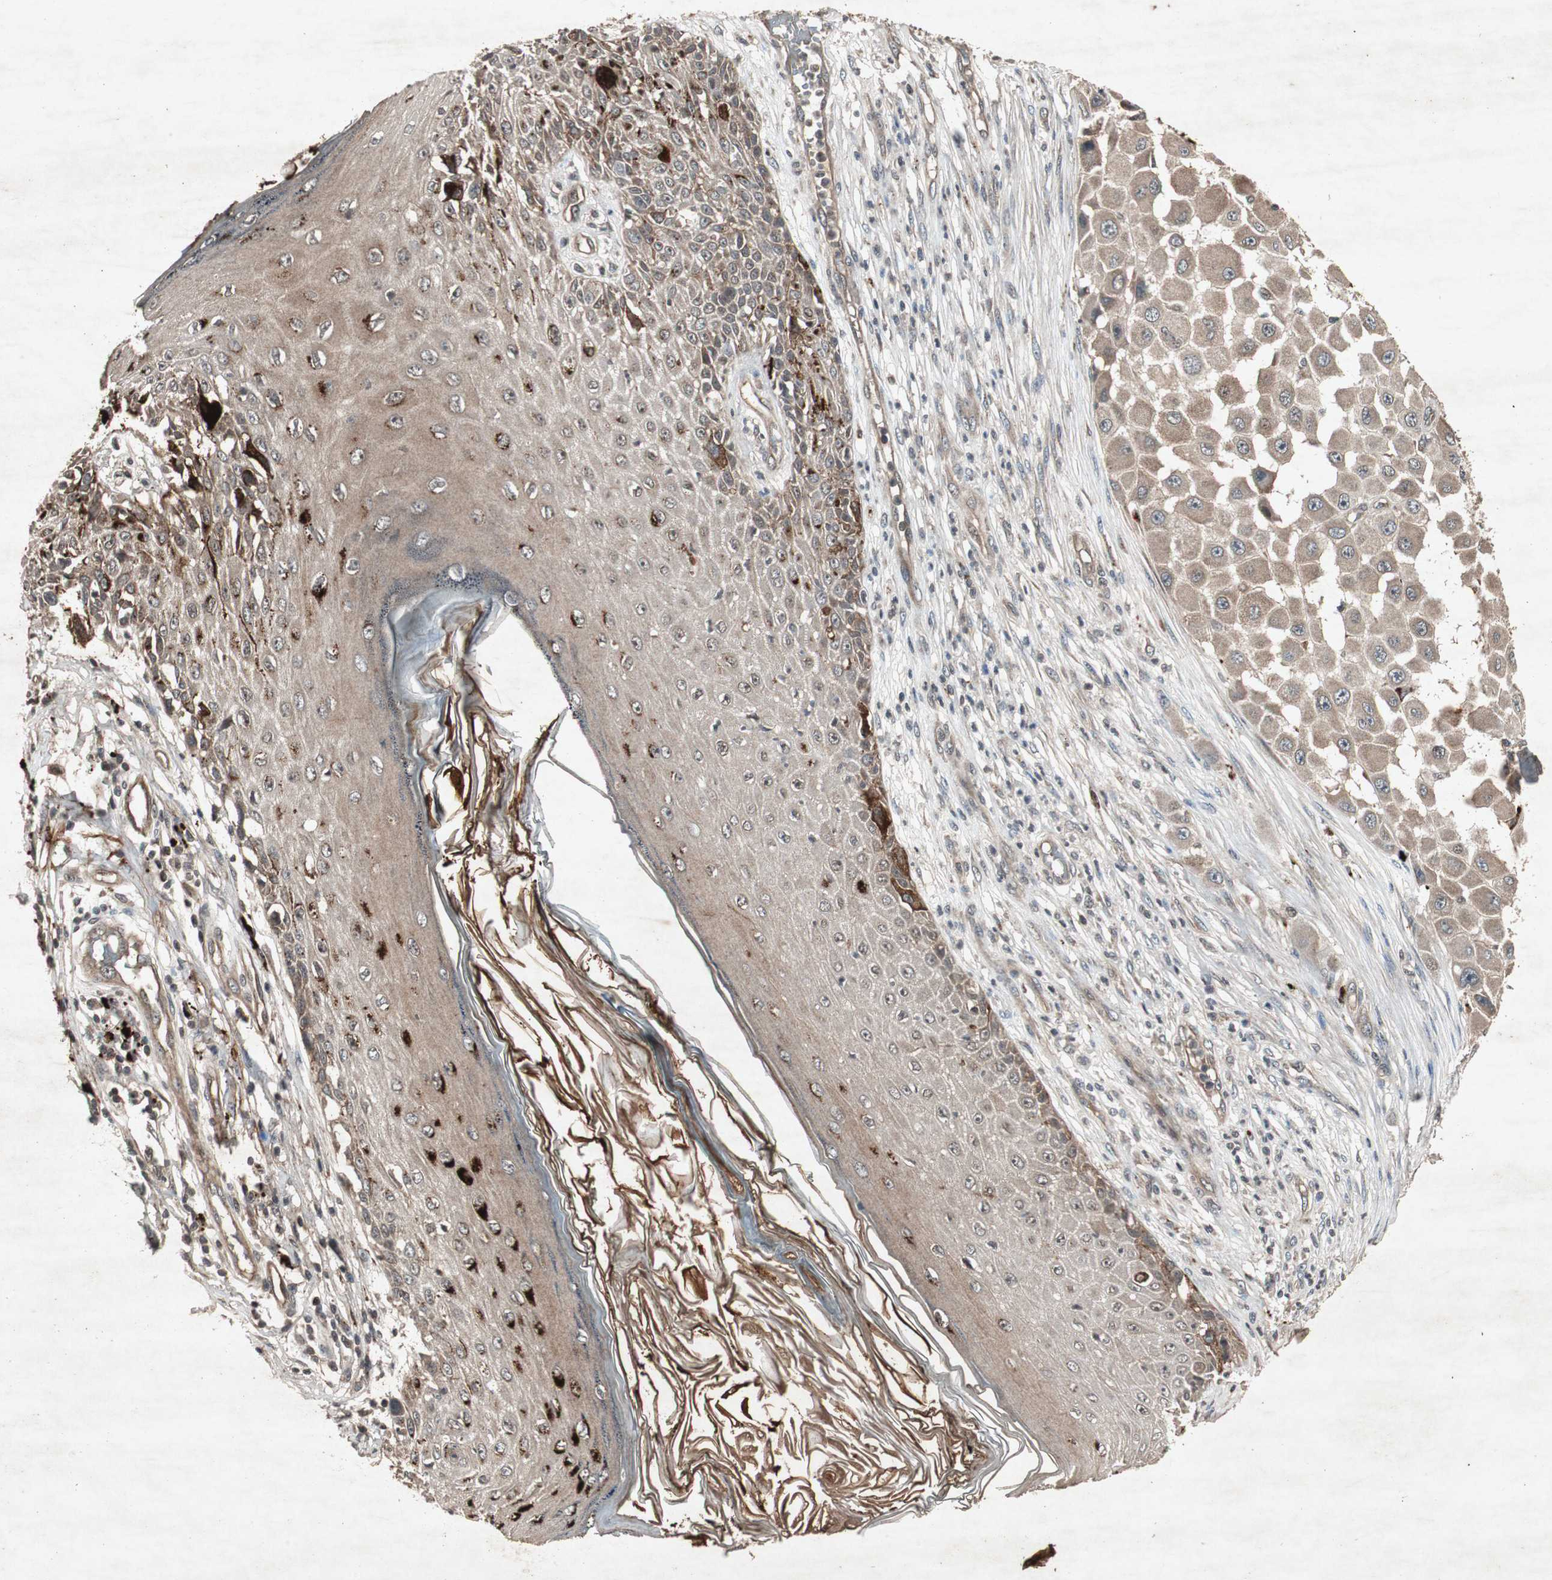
{"staining": {"intensity": "weak", "quantity": ">75%", "location": "cytoplasmic/membranous"}, "tissue": "melanoma", "cell_type": "Tumor cells", "image_type": "cancer", "snomed": [{"axis": "morphology", "description": "Malignant melanoma, NOS"}, {"axis": "topography", "description": "Skin"}], "caption": "About >75% of tumor cells in malignant melanoma demonstrate weak cytoplasmic/membranous protein staining as visualized by brown immunohistochemical staining.", "gene": "SLIT2", "patient": {"sex": "female", "age": 81}}